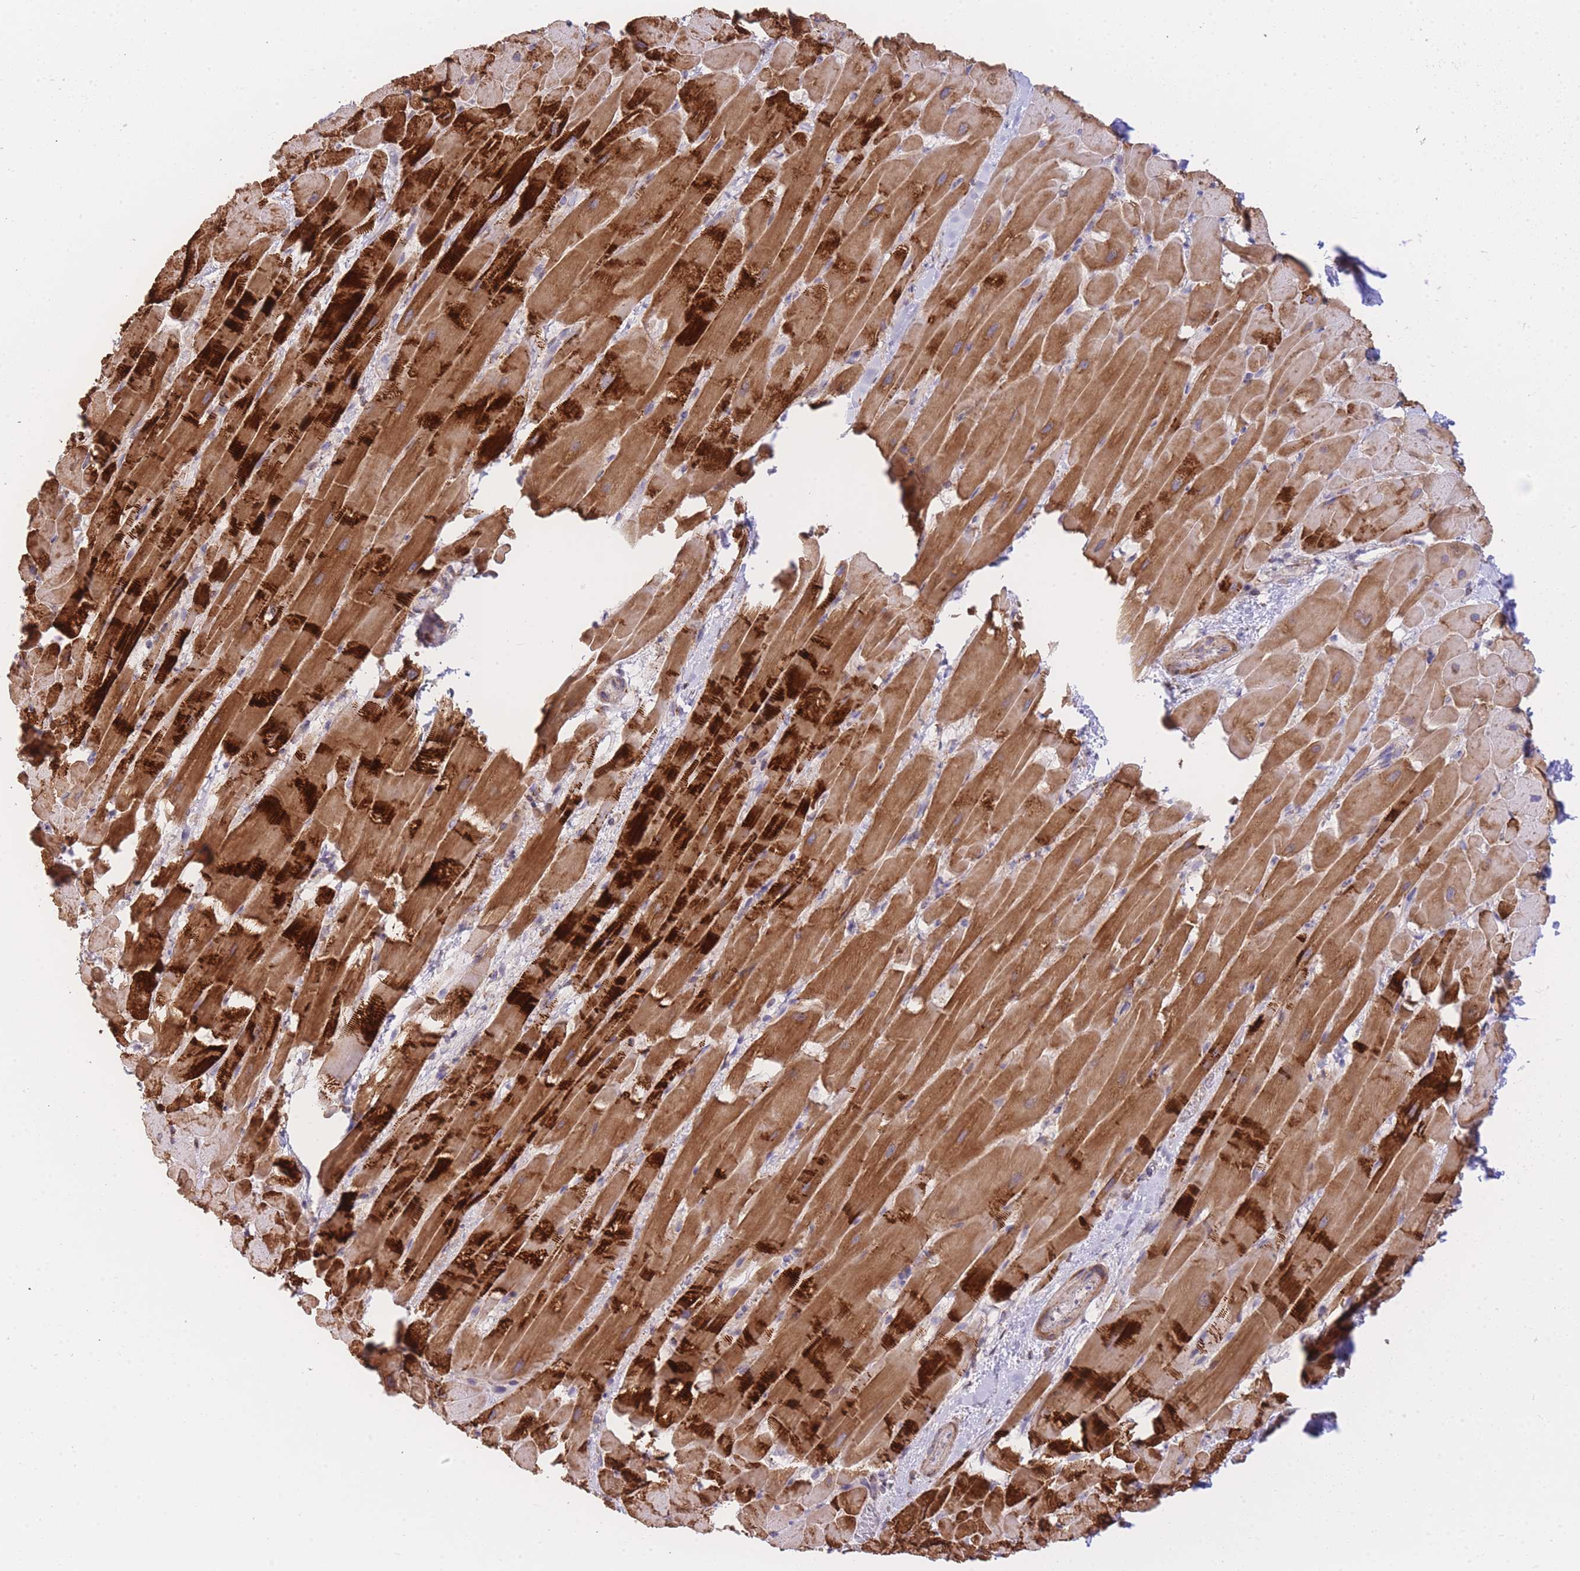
{"staining": {"intensity": "strong", "quantity": ">75%", "location": "cytoplasmic/membranous"}, "tissue": "heart muscle", "cell_type": "Cardiomyocytes", "image_type": "normal", "snomed": [{"axis": "morphology", "description": "Normal tissue, NOS"}, {"axis": "topography", "description": "Heart"}], "caption": "Human heart muscle stained with a protein marker displays strong staining in cardiomyocytes.", "gene": "CTBP1", "patient": {"sex": "male", "age": 37}}